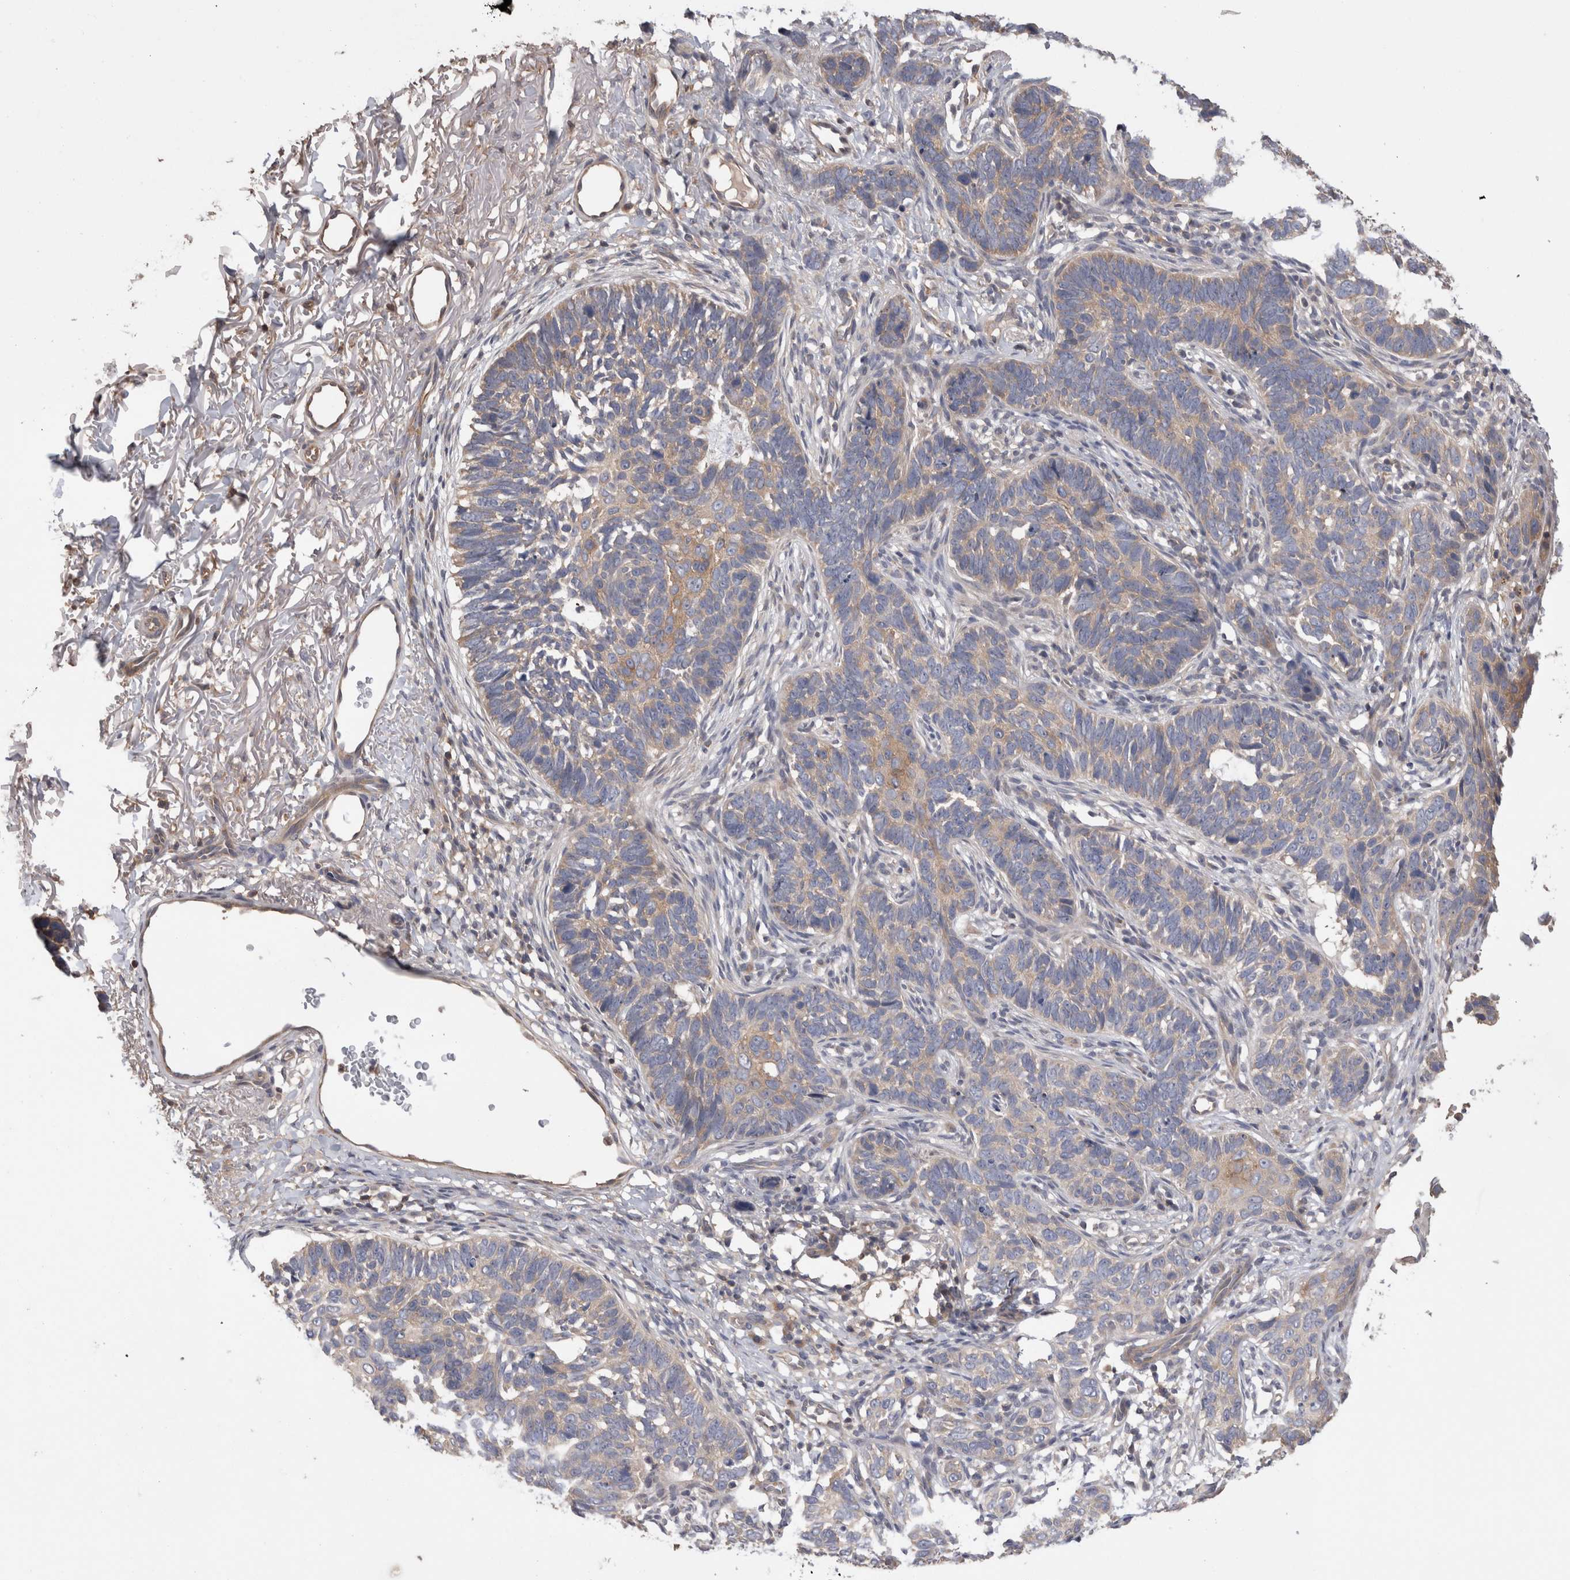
{"staining": {"intensity": "weak", "quantity": ">75%", "location": "cytoplasmic/membranous"}, "tissue": "skin cancer", "cell_type": "Tumor cells", "image_type": "cancer", "snomed": [{"axis": "morphology", "description": "Normal tissue, NOS"}, {"axis": "morphology", "description": "Basal cell carcinoma"}, {"axis": "topography", "description": "Skin"}], "caption": "Immunohistochemical staining of skin basal cell carcinoma displays low levels of weak cytoplasmic/membranous protein positivity in about >75% of tumor cells.", "gene": "OTOR", "patient": {"sex": "male", "age": 77}}